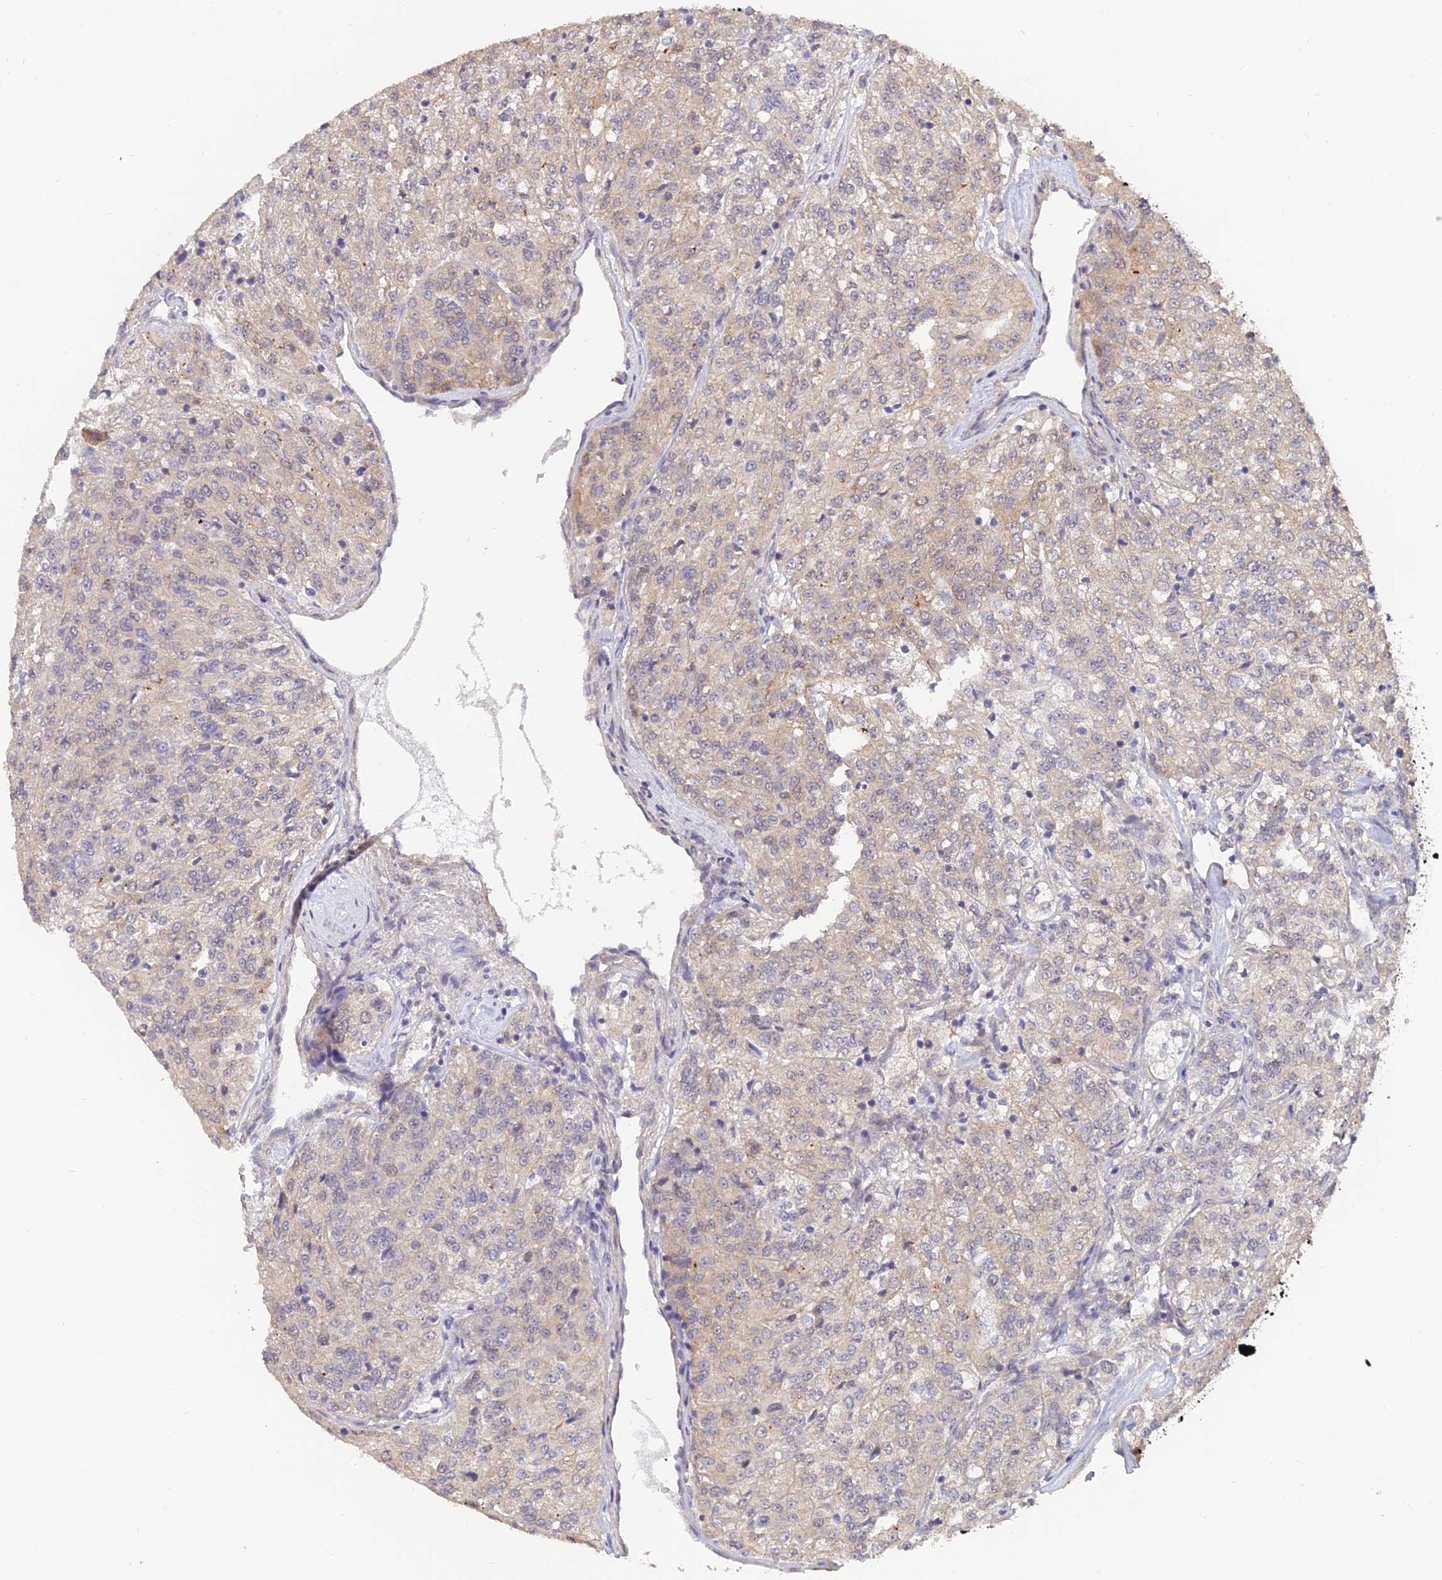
{"staining": {"intensity": "weak", "quantity": "25%-75%", "location": "cytoplasmic/membranous"}, "tissue": "renal cancer", "cell_type": "Tumor cells", "image_type": "cancer", "snomed": [{"axis": "morphology", "description": "Adenocarcinoma, NOS"}, {"axis": "topography", "description": "Kidney"}], "caption": "Protein staining of renal cancer (adenocarcinoma) tissue demonstrates weak cytoplasmic/membranous positivity in about 25%-75% of tumor cells.", "gene": "PAGR1", "patient": {"sex": "female", "age": 63}}